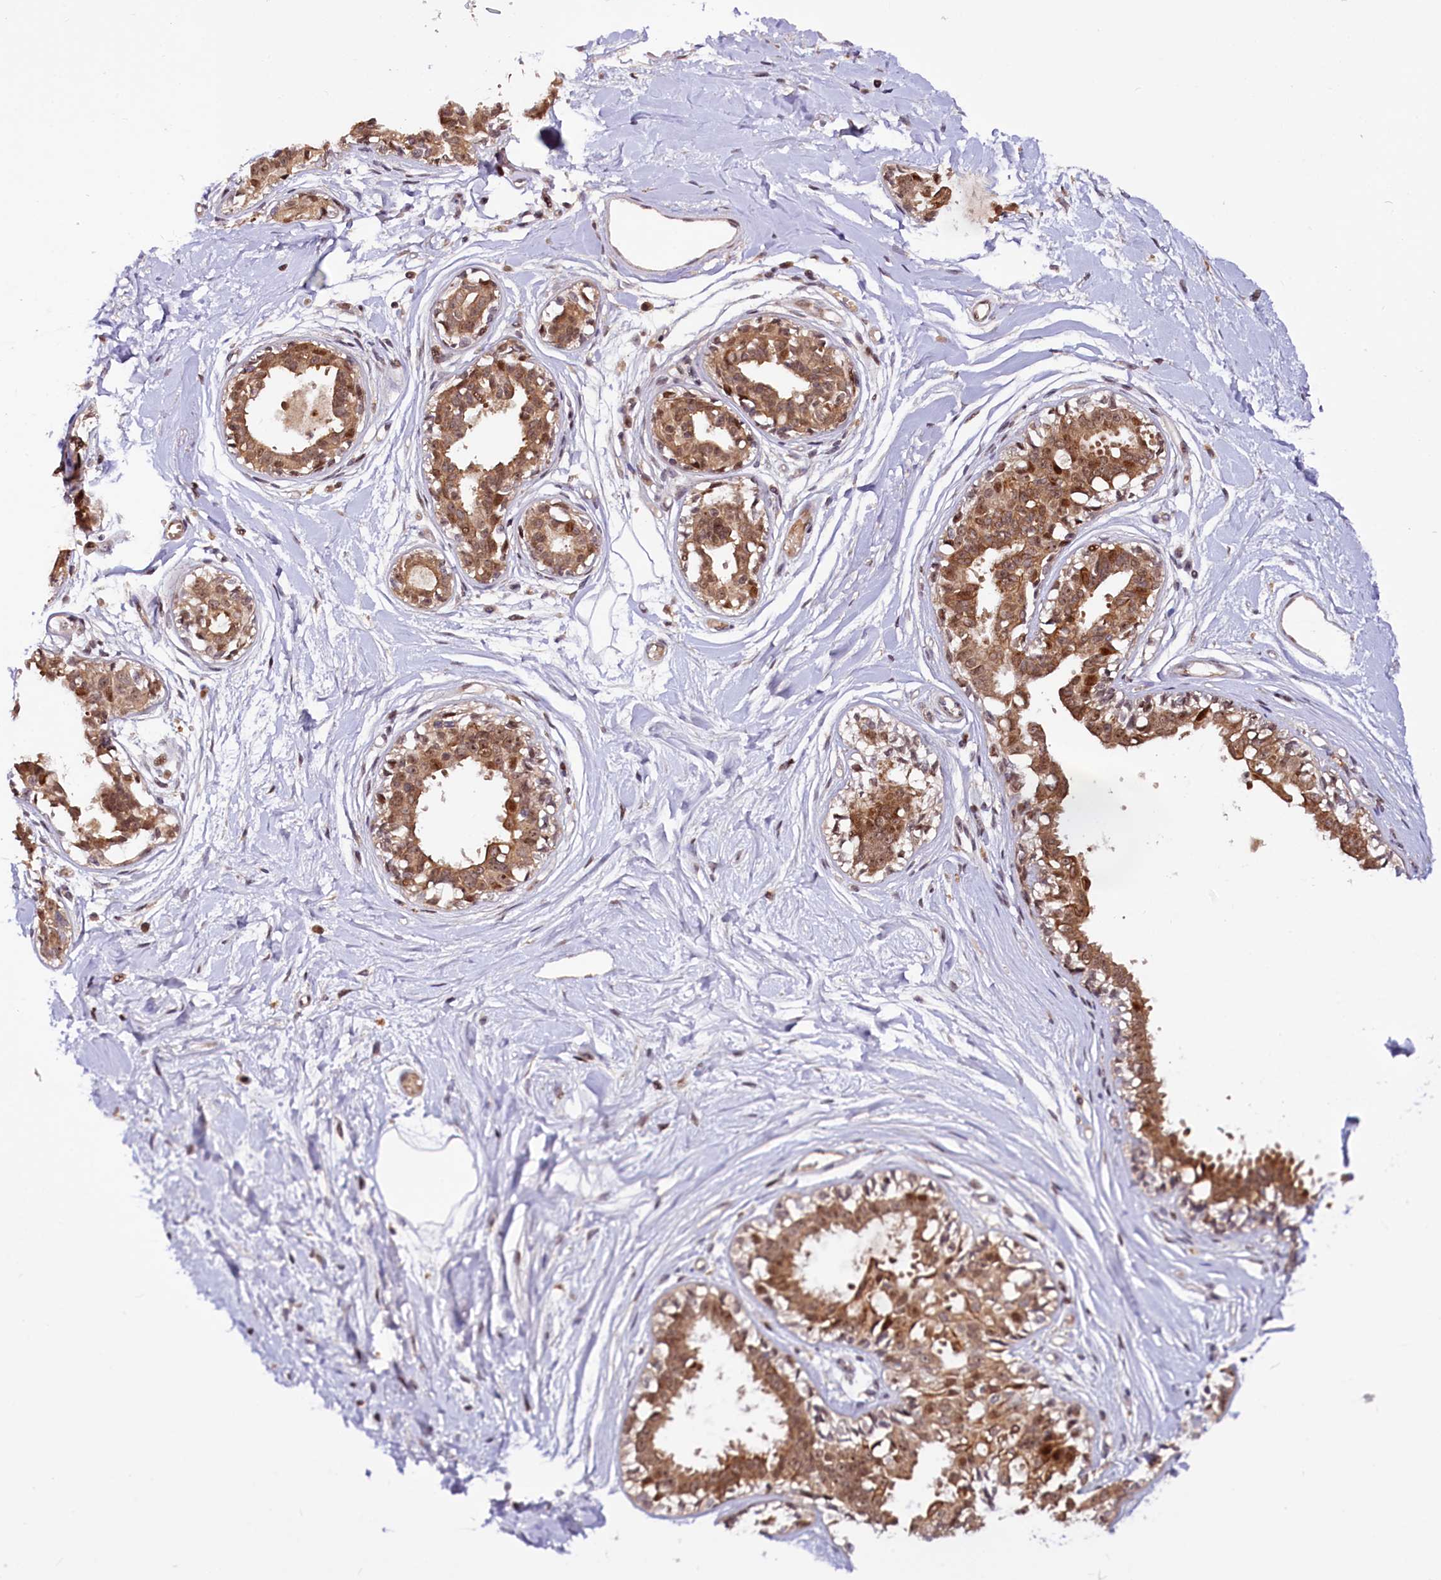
{"staining": {"intensity": "negative", "quantity": "none", "location": "none"}, "tissue": "breast", "cell_type": "Adipocytes", "image_type": "normal", "snomed": [{"axis": "morphology", "description": "Normal tissue, NOS"}, {"axis": "topography", "description": "Breast"}], "caption": "Immunohistochemistry of normal breast shows no positivity in adipocytes. Nuclei are stained in blue.", "gene": "N4BP2L1", "patient": {"sex": "female", "age": 45}}